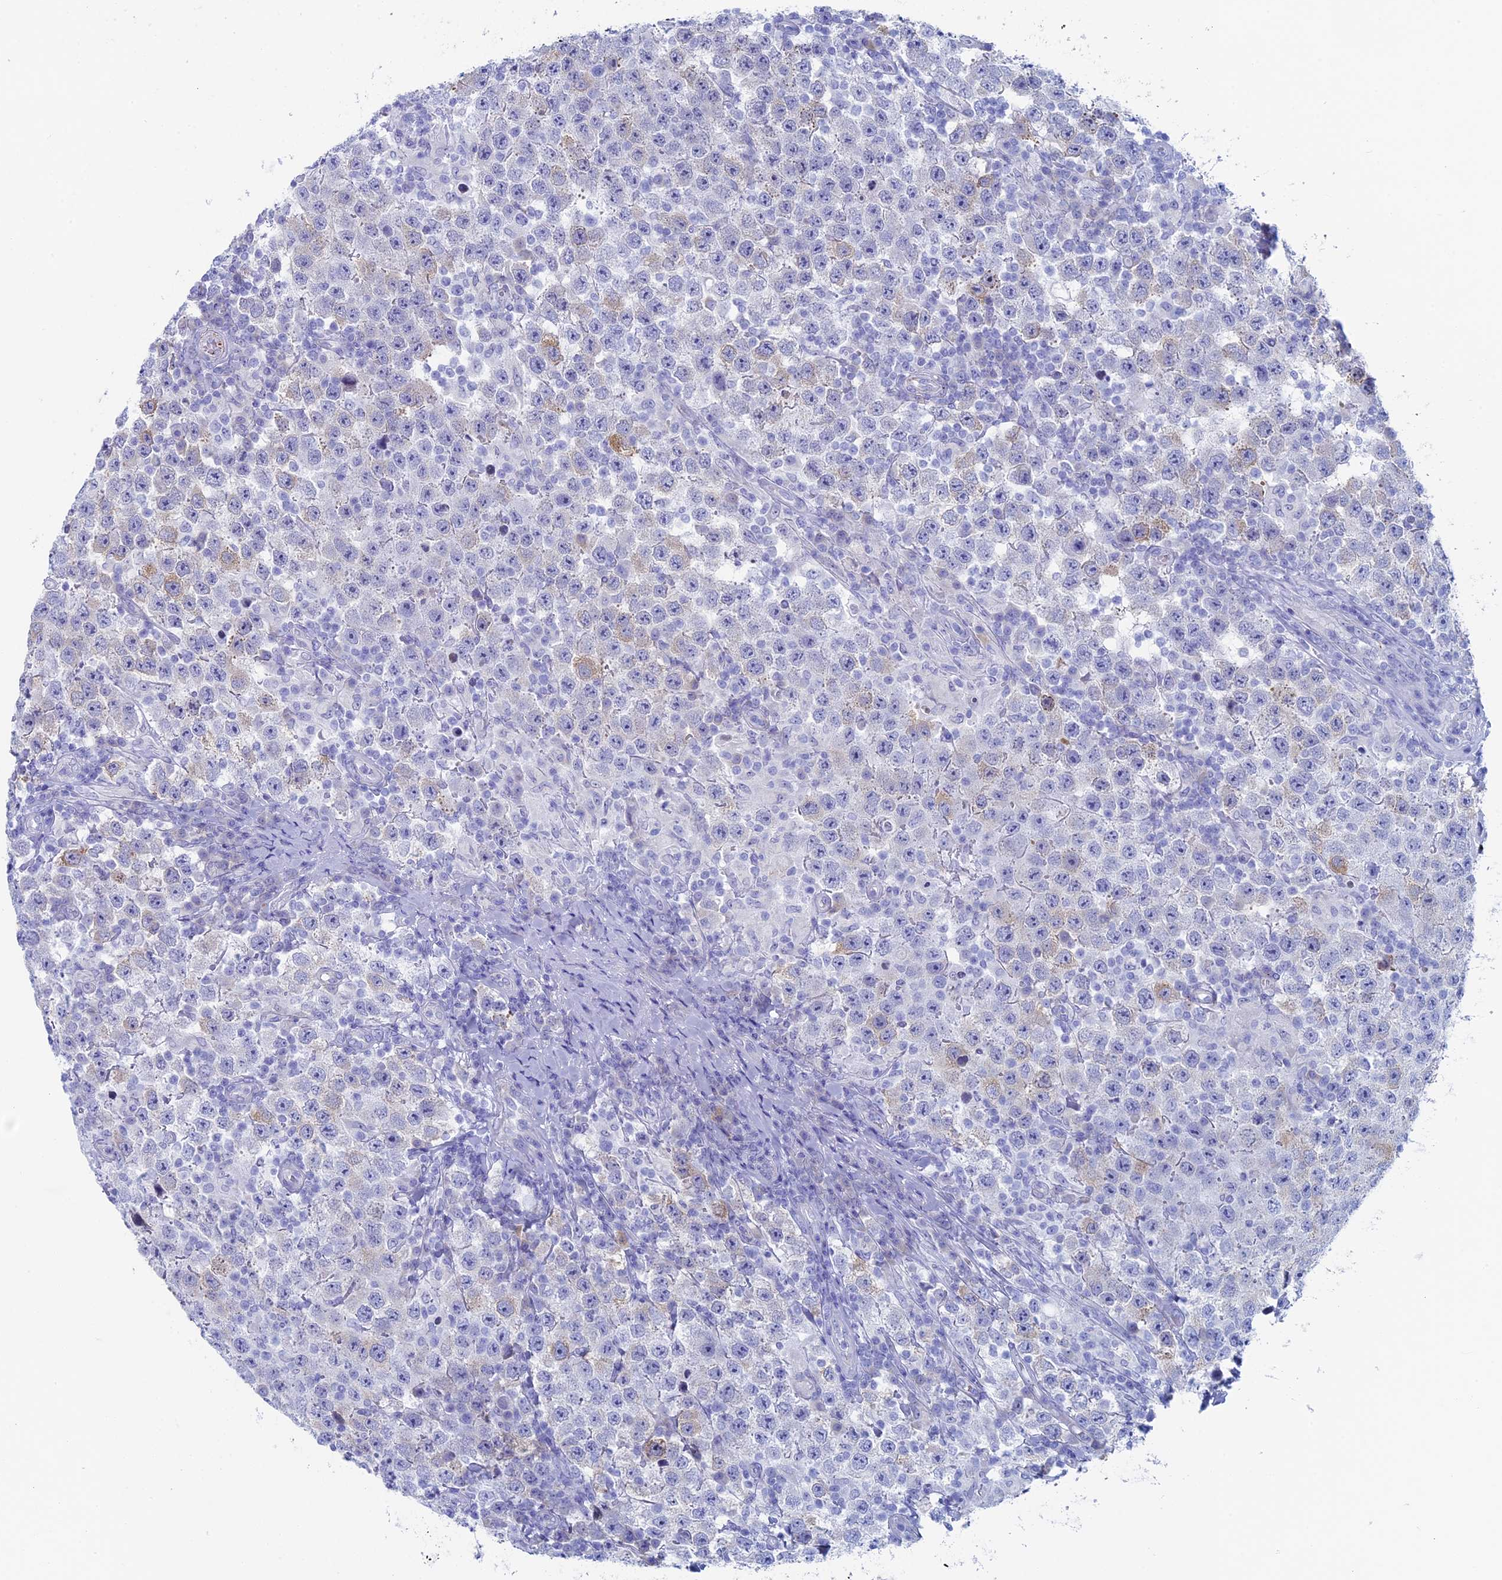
{"staining": {"intensity": "weak", "quantity": "<25%", "location": "cytoplasmic/membranous"}, "tissue": "testis cancer", "cell_type": "Tumor cells", "image_type": "cancer", "snomed": [{"axis": "morphology", "description": "Normal tissue, NOS"}, {"axis": "morphology", "description": "Urothelial carcinoma, High grade"}, {"axis": "morphology", "description": "Seminoma, NOS"}, {"axis": "morphology", "description": "Carcinoma, Embryonal, NOS"}, {"axis": "topography", "description": "Urinary bladder"}, {"axis": "topography", "description": "Testis"}], "caption": "Tumor cells are negative for brown protein staining in testis embryonal carcinoma.", "gene": "MAGEB6", "patient": {"sex": "male", "age": 41}}